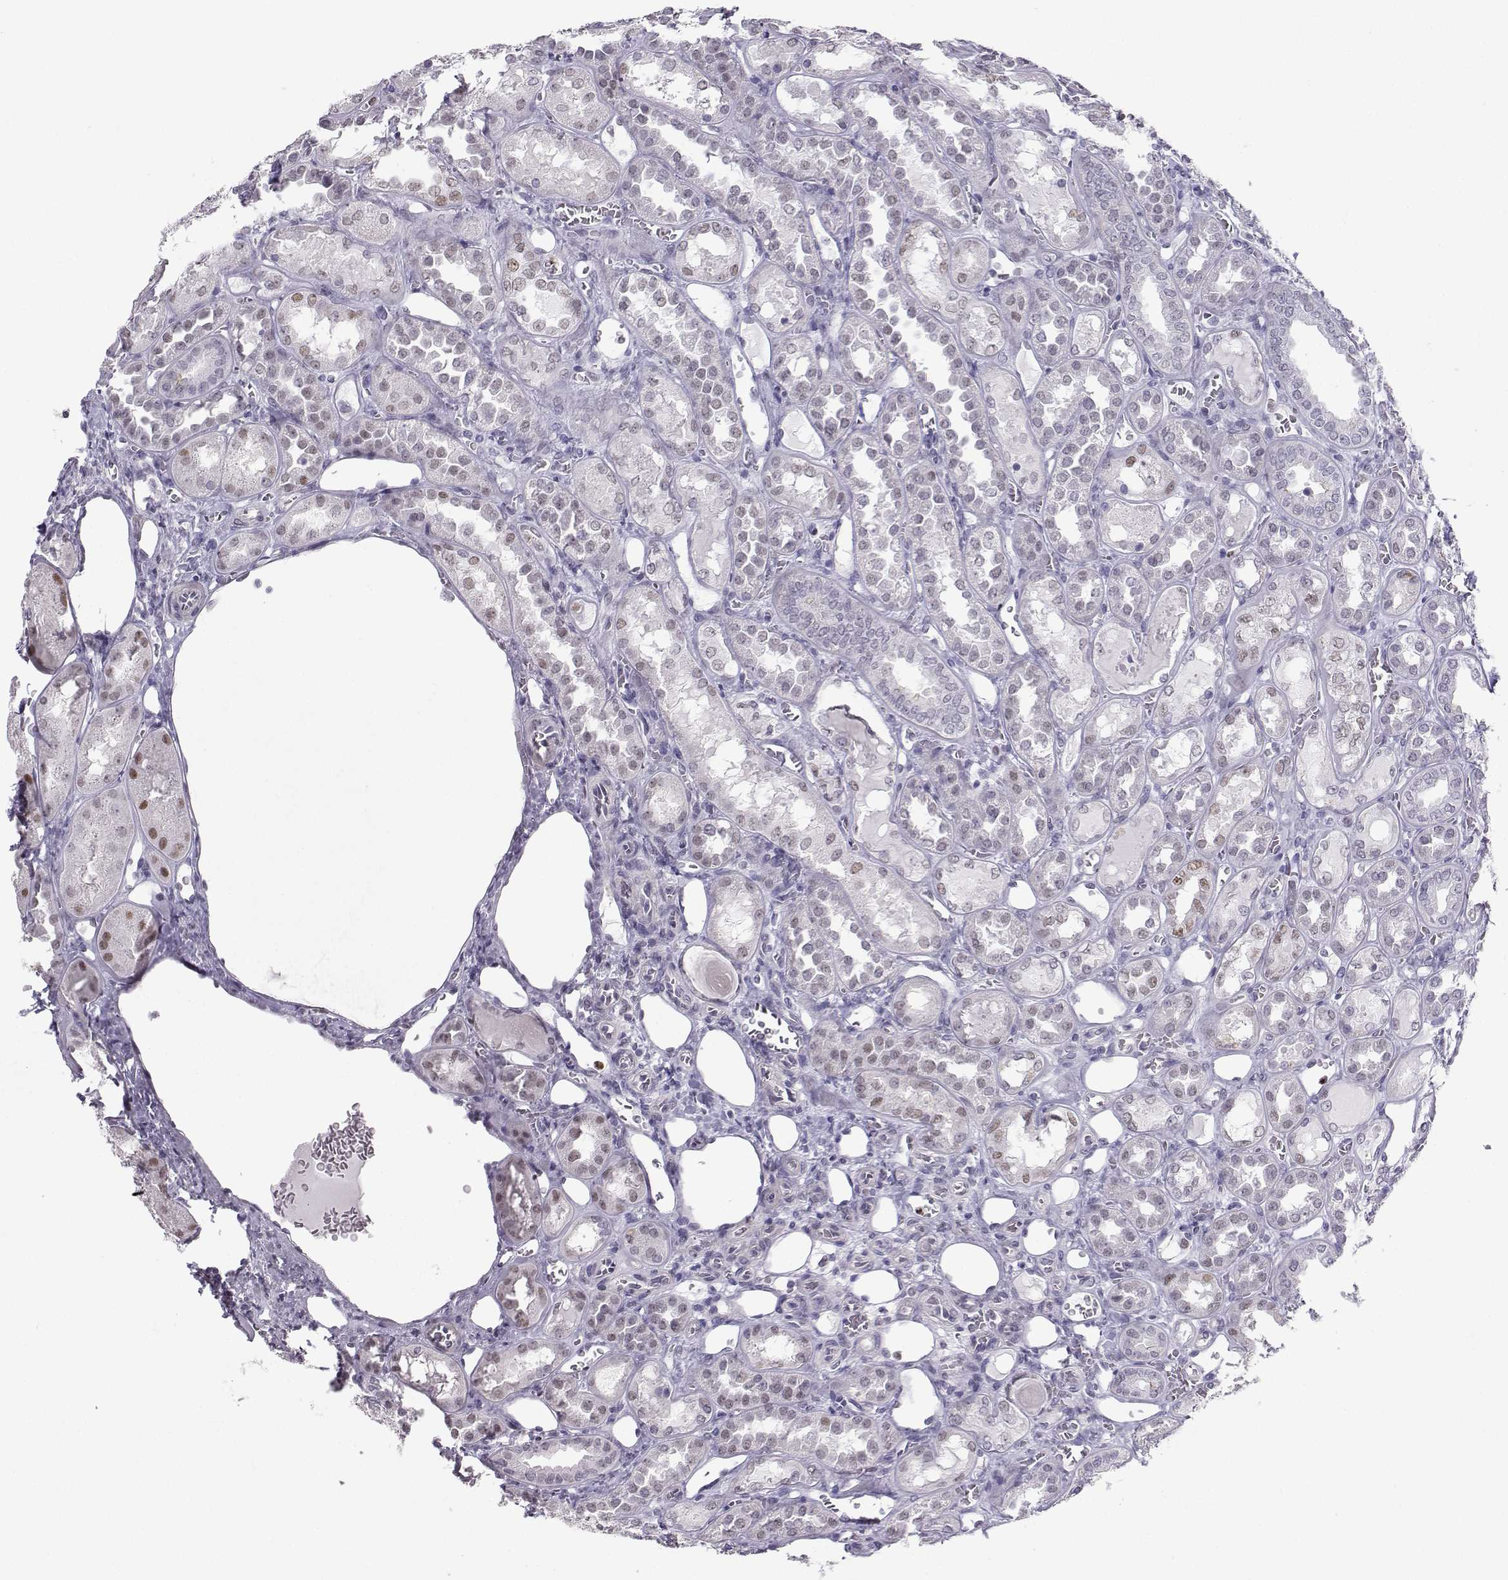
{"staining": {"intensity": "negative", "quantity": "none", "location": "none"}, "tissue": "kidney", "cell_type": "Cells in glomeruli", "image_type": "normal", "snomed": [{"axis": "morphology", "description": "Normal tissue, NOS"}, {"axis": "topography", "description": "Kidney"}], "caption": "The histopathology image demonstrates no significant staining in cells in glomeruli of kidney.", "gene": "TEDC2", "patient": {"sex": "male", "age": 73}}